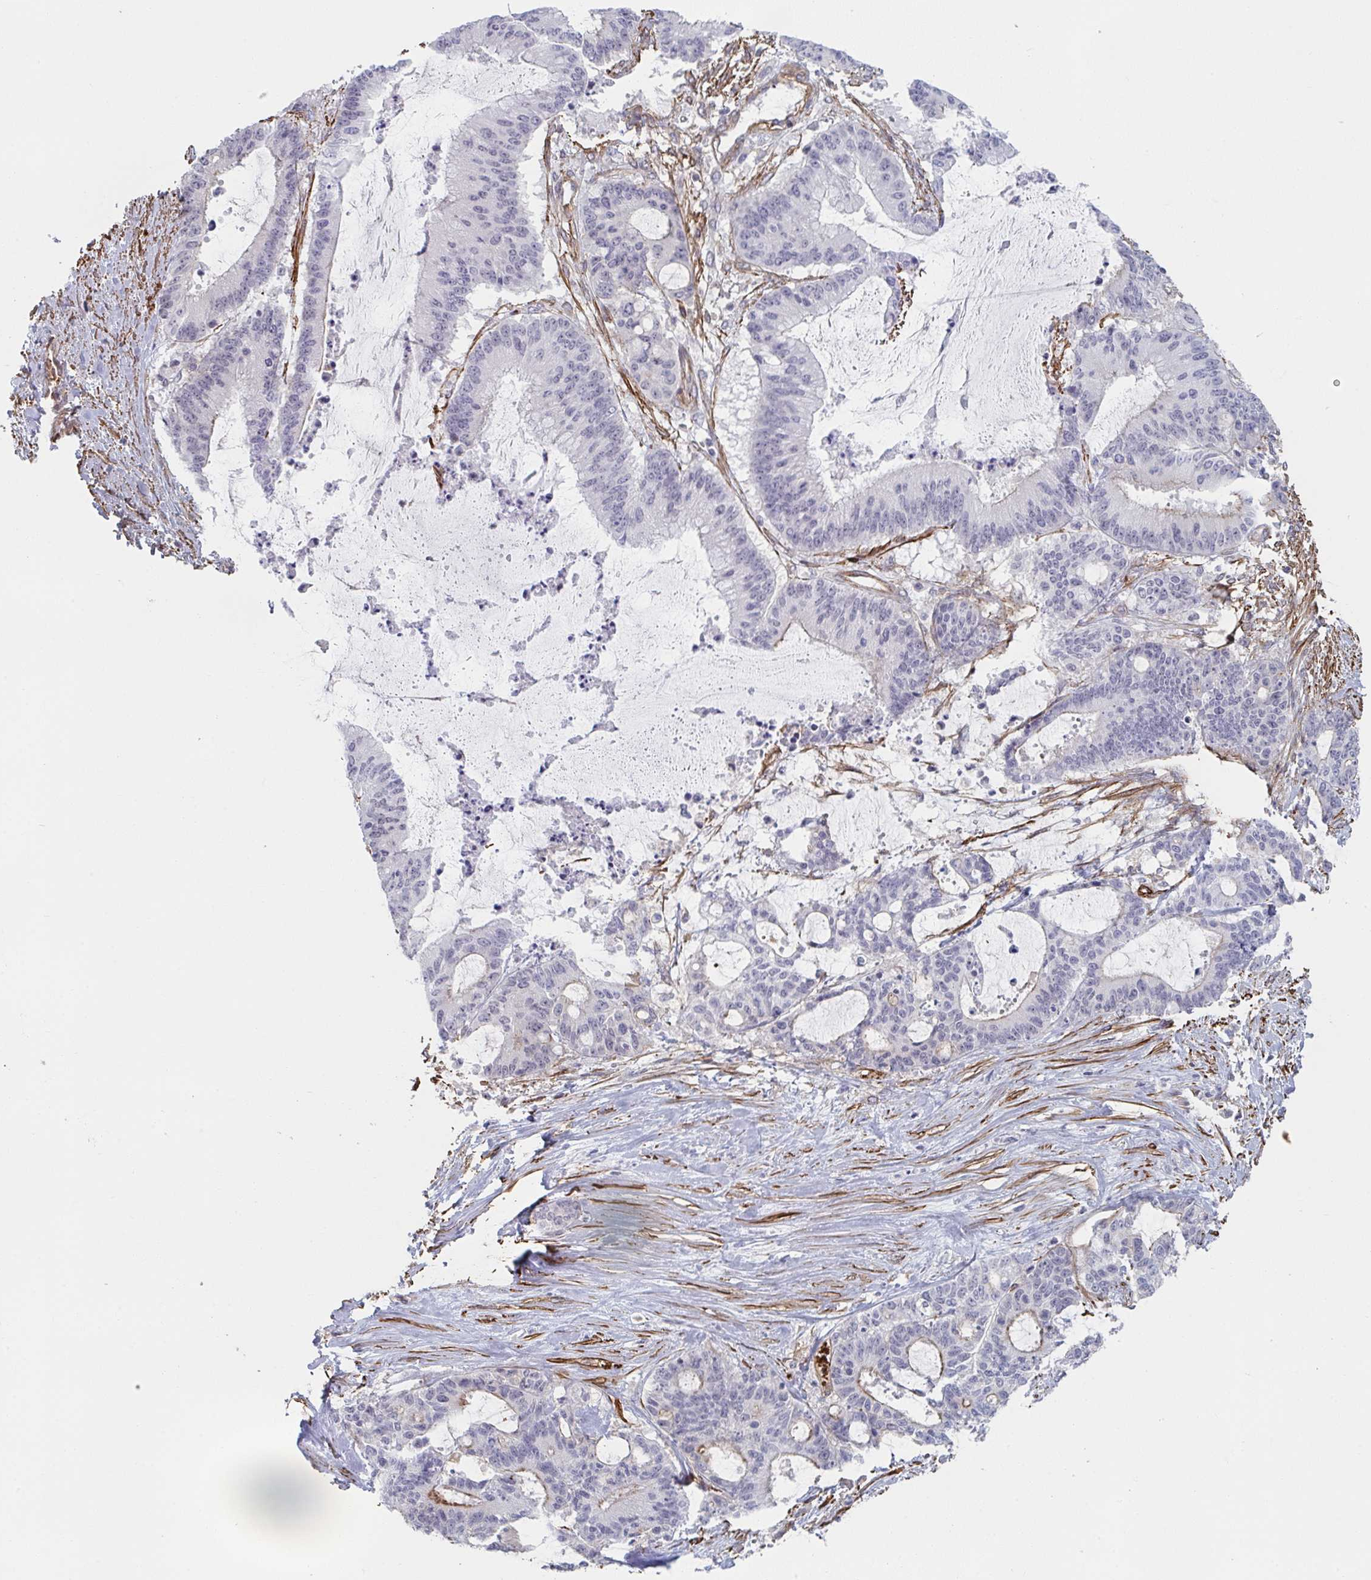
{"staining": {"intensity": "negative", "quantity": "none", "location": "none"}, "tissue": "liver cancer", "cell_type": "Tumor cells", "image_type": "cancer", "snomed": [{"axis": "morphology", "description": "Normal tissue, NOS"}, {"axis": "morphology", "description": "Cholangiocarcinoma"}, {"axis": "topography", "description": "Liver"}, {"axis": "topography", "description": "Peripheral nerve tissue"}], "caption": "High power microscopy image of an immunohistochemistry (IHC) micrograph of liver cancer (cholangiocarcinoma), revealing no significant staining in tumor cells. (Immunohistochemistry (ihc), brightfield microscopy, high magnification).", "gene": "NEURL4", "patient": {"sex": "female", "age": 73}}